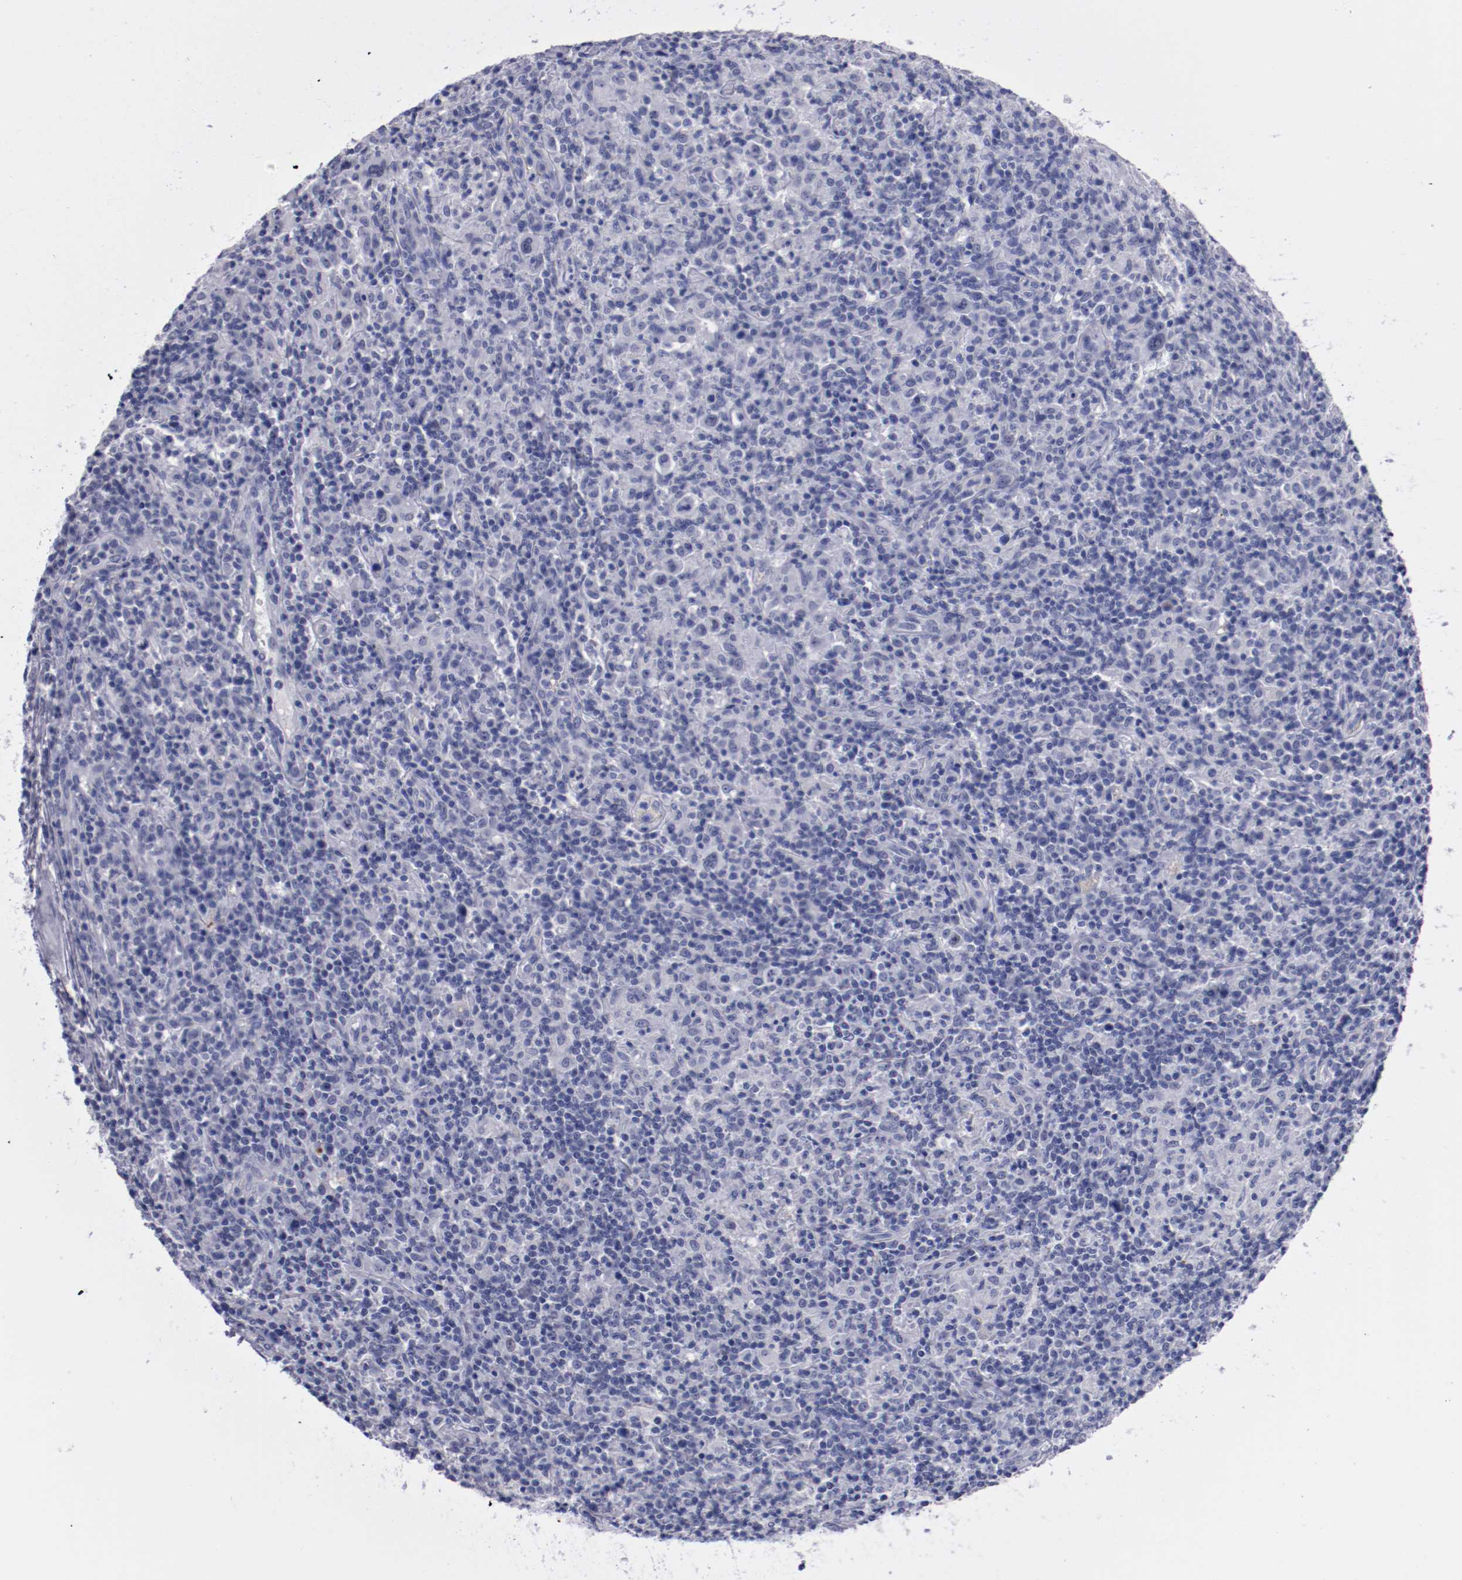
{"staining": {"intensity": "negative", "quantity": "none", "location": "none"}, "tissue": "lymphoma", "cell_type": "Tumor cells", "image_type": "cancer", "snomed": [{"axis": "morphology", "description": "Hodgkin's disease, NOS"}, {"axis": "topography", "description": "Lymph node"}], "caption": "Immunohistochemistry of Hodgkin's disease shows no expression in tumor cells.", "gene": "HNF1B", "patient": {"sex": "male", "age": 65}}